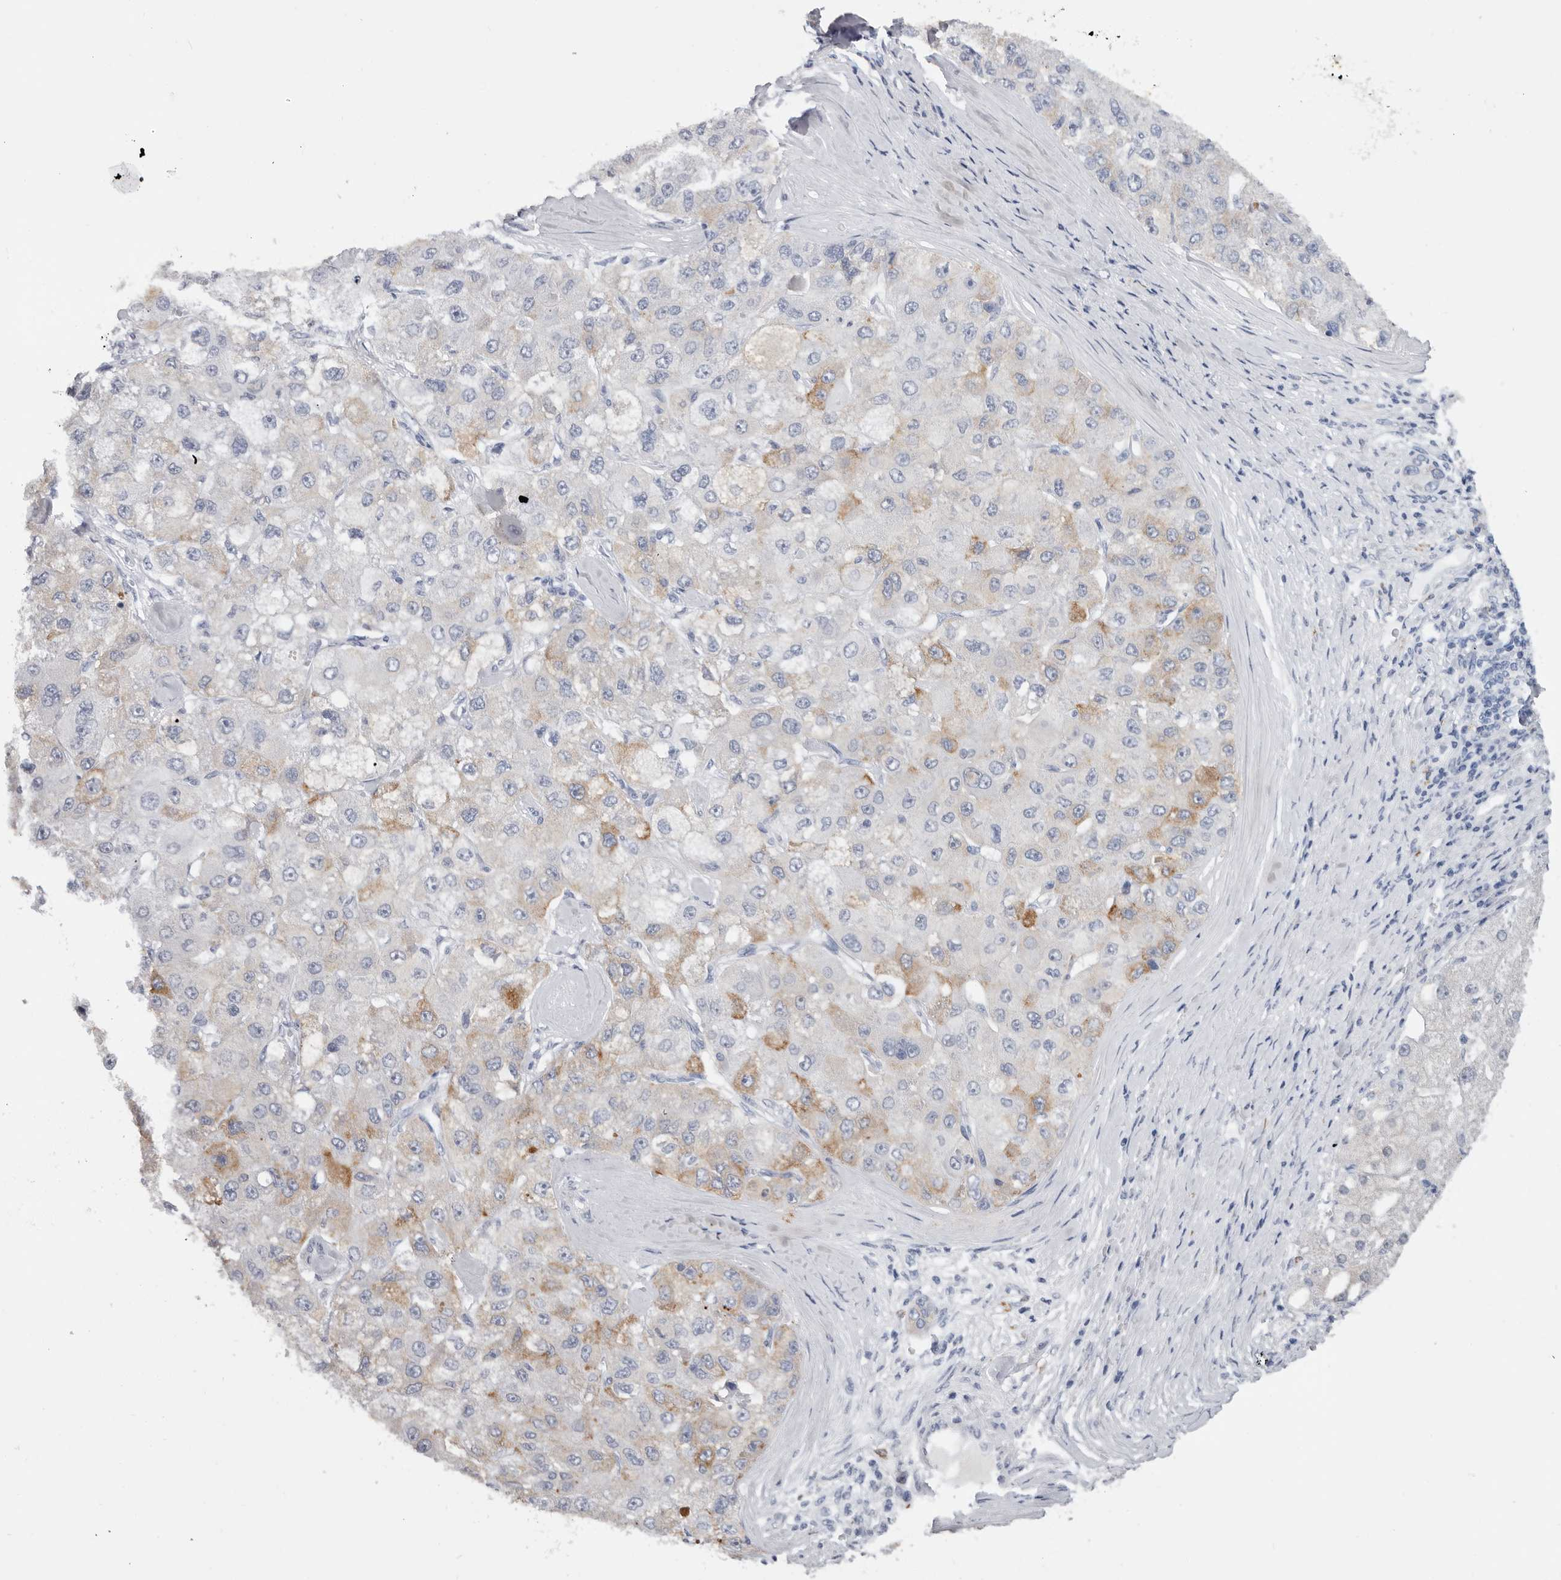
{"staining": {"intensity": "moderate", "quantity": "<25%", "location": "cytoplasmic/membranous"}, "tissue": "liver cancer", "cell_type": "Tumor cells", "image_type": "cancer", "snomed": [{"axis": "morphology", "description": "Carcinoma, Hepatocellular, NOS"}, {"axis": "topography", "description": "Liver"}], "caption": "Protein analysis of liver cancer (hepatocellular carcinoma) tissue exhibits moderate cytoplasmic/membranous expression in approximately <25% of tumor cells.", "gene": "TFRC", "patient": {"sex": "male", "age": 80}}